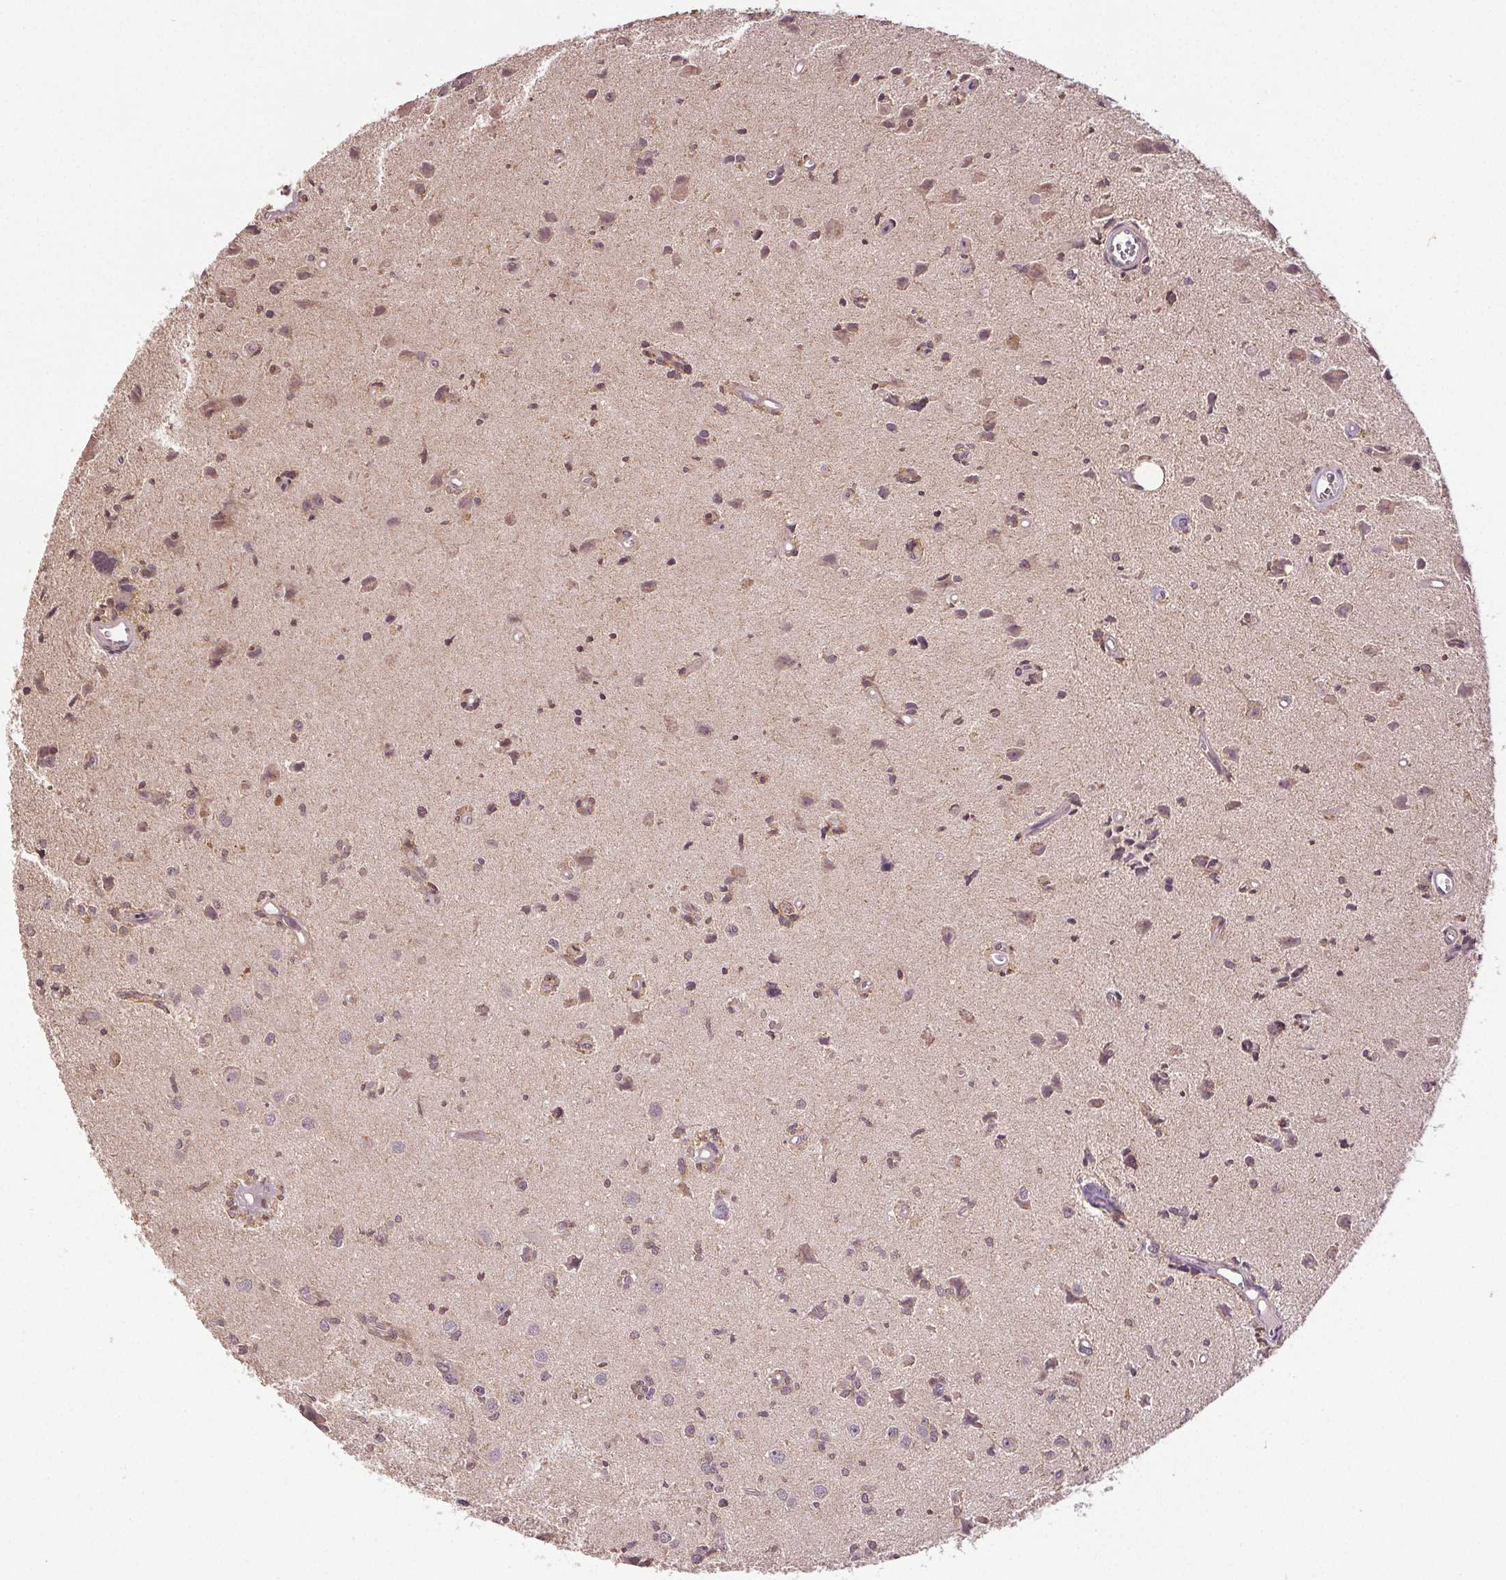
{"staining": {"intensity": "negative", "quantity": "none", "location": "none"}, "tissue": "glioma", "cell_type": "Tumor cells", "image_type": "cancer", "snomed": [{"axis": "morphology", "description": "Glioma, malignant, High grade"}, {"axis": "topography", "description": "Brain"}], "caption": "The histopathology image displays no staining of tumor cells in glioma.", "gene": "EPHB3", "patient": {"sex": "male", "age": 67}}